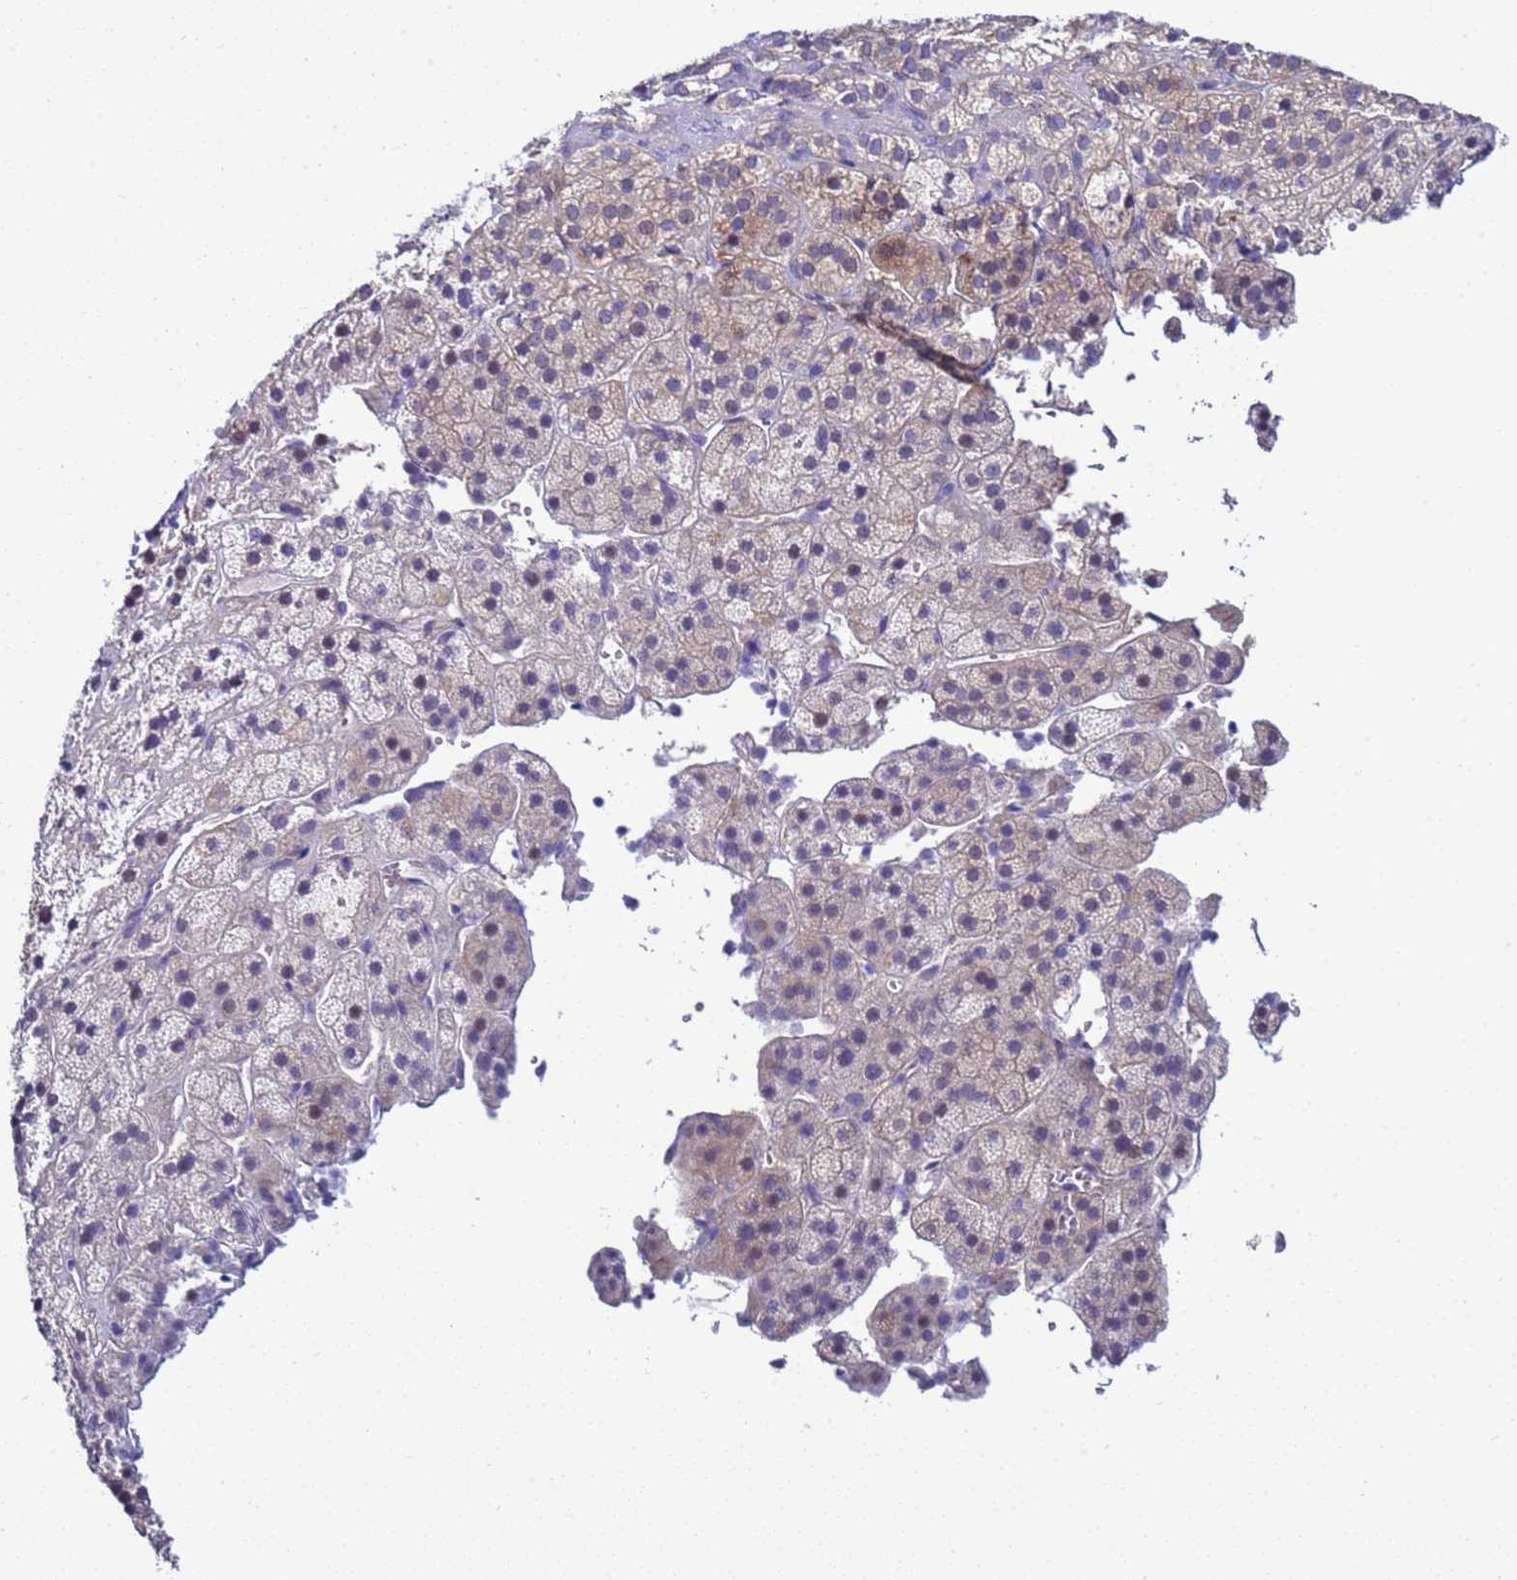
{"staining": {"intensity": "weak", "quantity": "<25%", "location": "cytoplasmic/membranous"}, "tissue": "adrenal gland", "cell_type": "Glandular cells", "image_type": "normal", "snomed": [{"axis": "morphology", "description": "Normal tissue, NOS"}, {"axis": "topography", "description": "Adrenal gland"}], "caption": "The histopathology image demonstrates no significant staining in glandular cells of adrenal gland. (Brightfield microscopy of DAB immunohistochemistry (IHC) at high magnification).", "gene": "NAT1", "patient": {"sex": "female", "age": 70}}